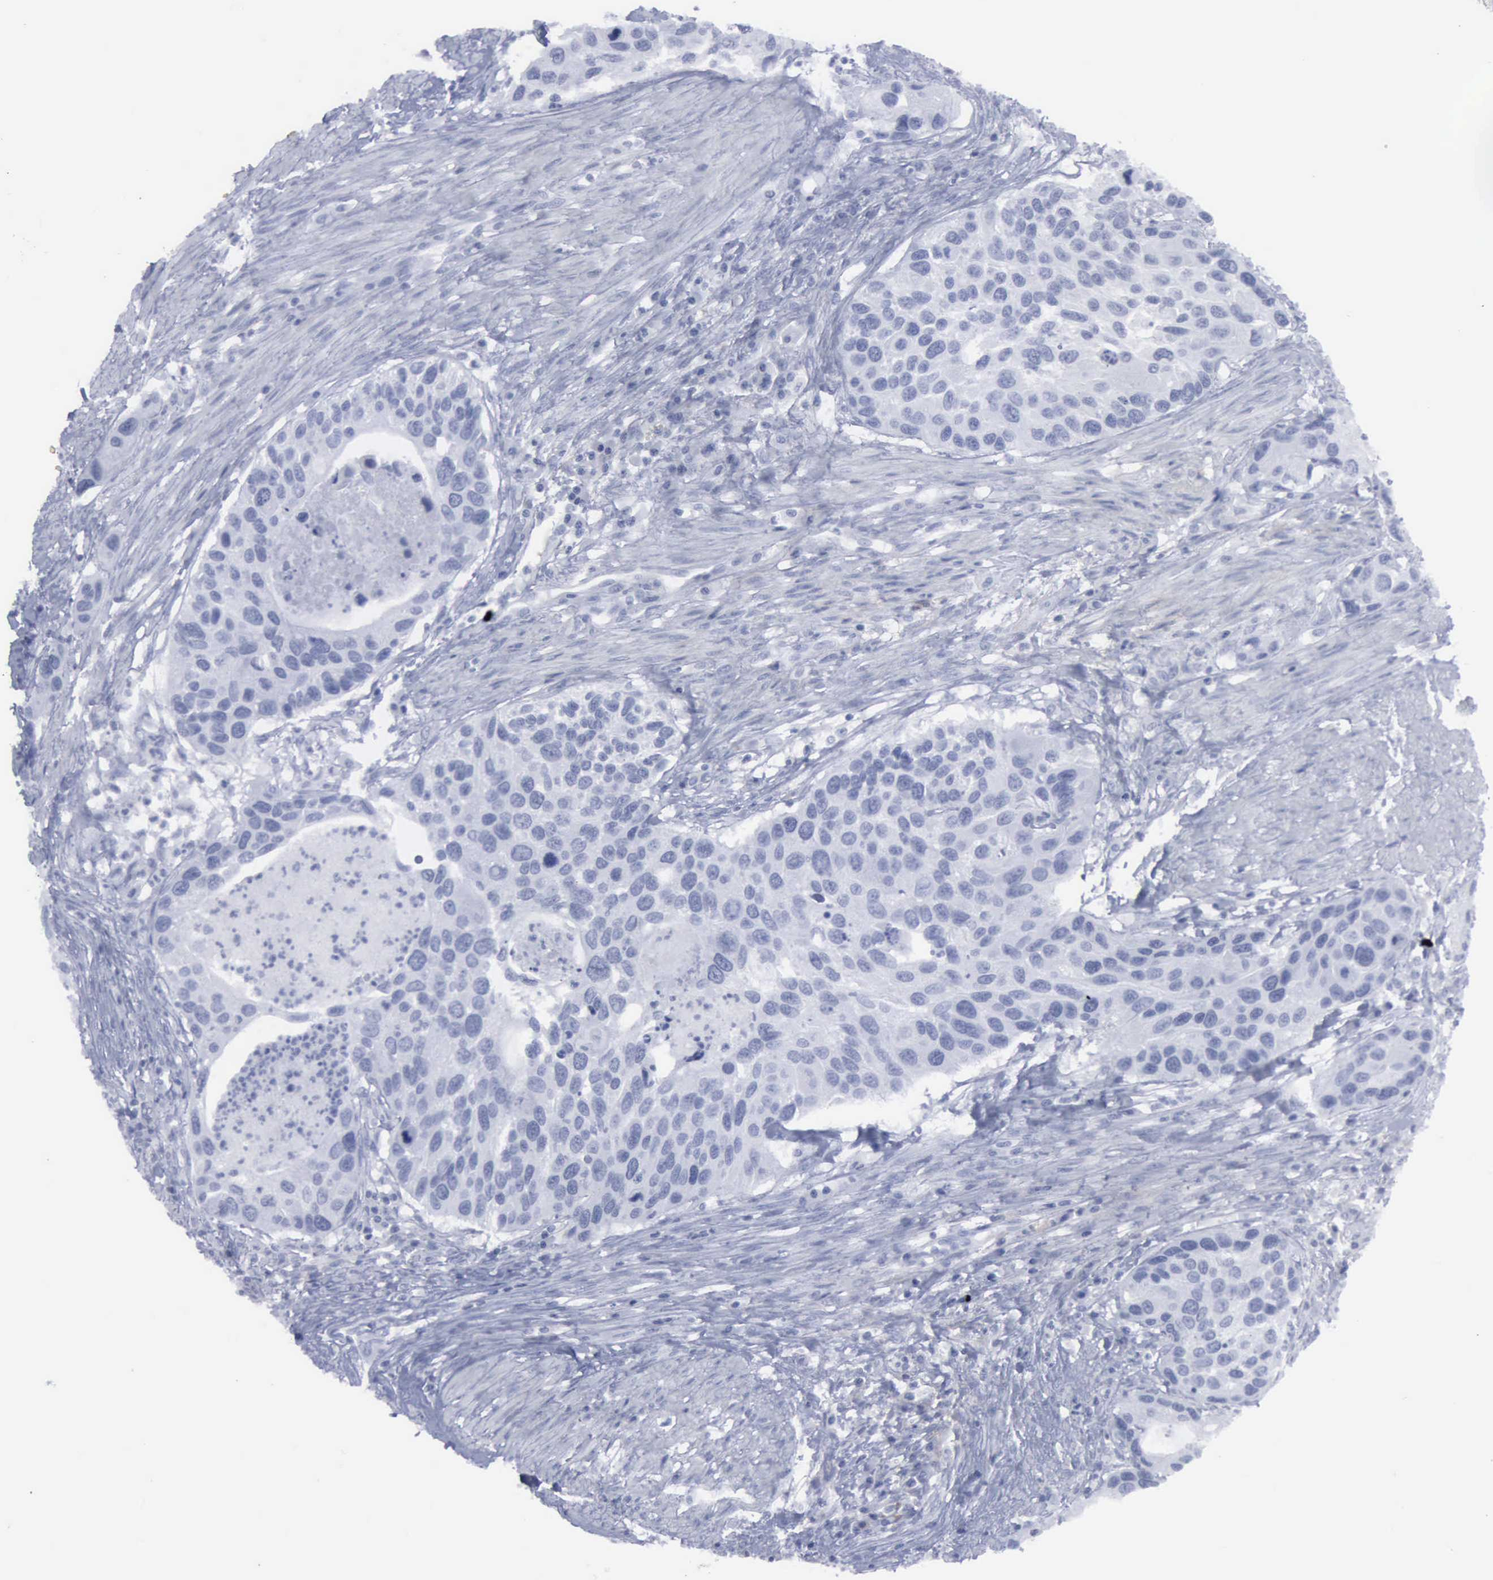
{"staining": {"intensity": "negative", "quantity": "none", "location": "none"}, "tissue": "urothelial cancer", "cell_type": "Tumor cells", "image_type": "cancer", "snomed": [{"axis": "morphology", "description": "Urothelial carcinoma, High grade"}, {"axis": "topography", "description": "Urinary bladder"}], "caption": "Photomicrograph shows no protein expression in tumor cells of high-grade urothelial carcinoma tissue.", "gene": "VCAM1", "patient": {"sex": "male", "age": 66}}